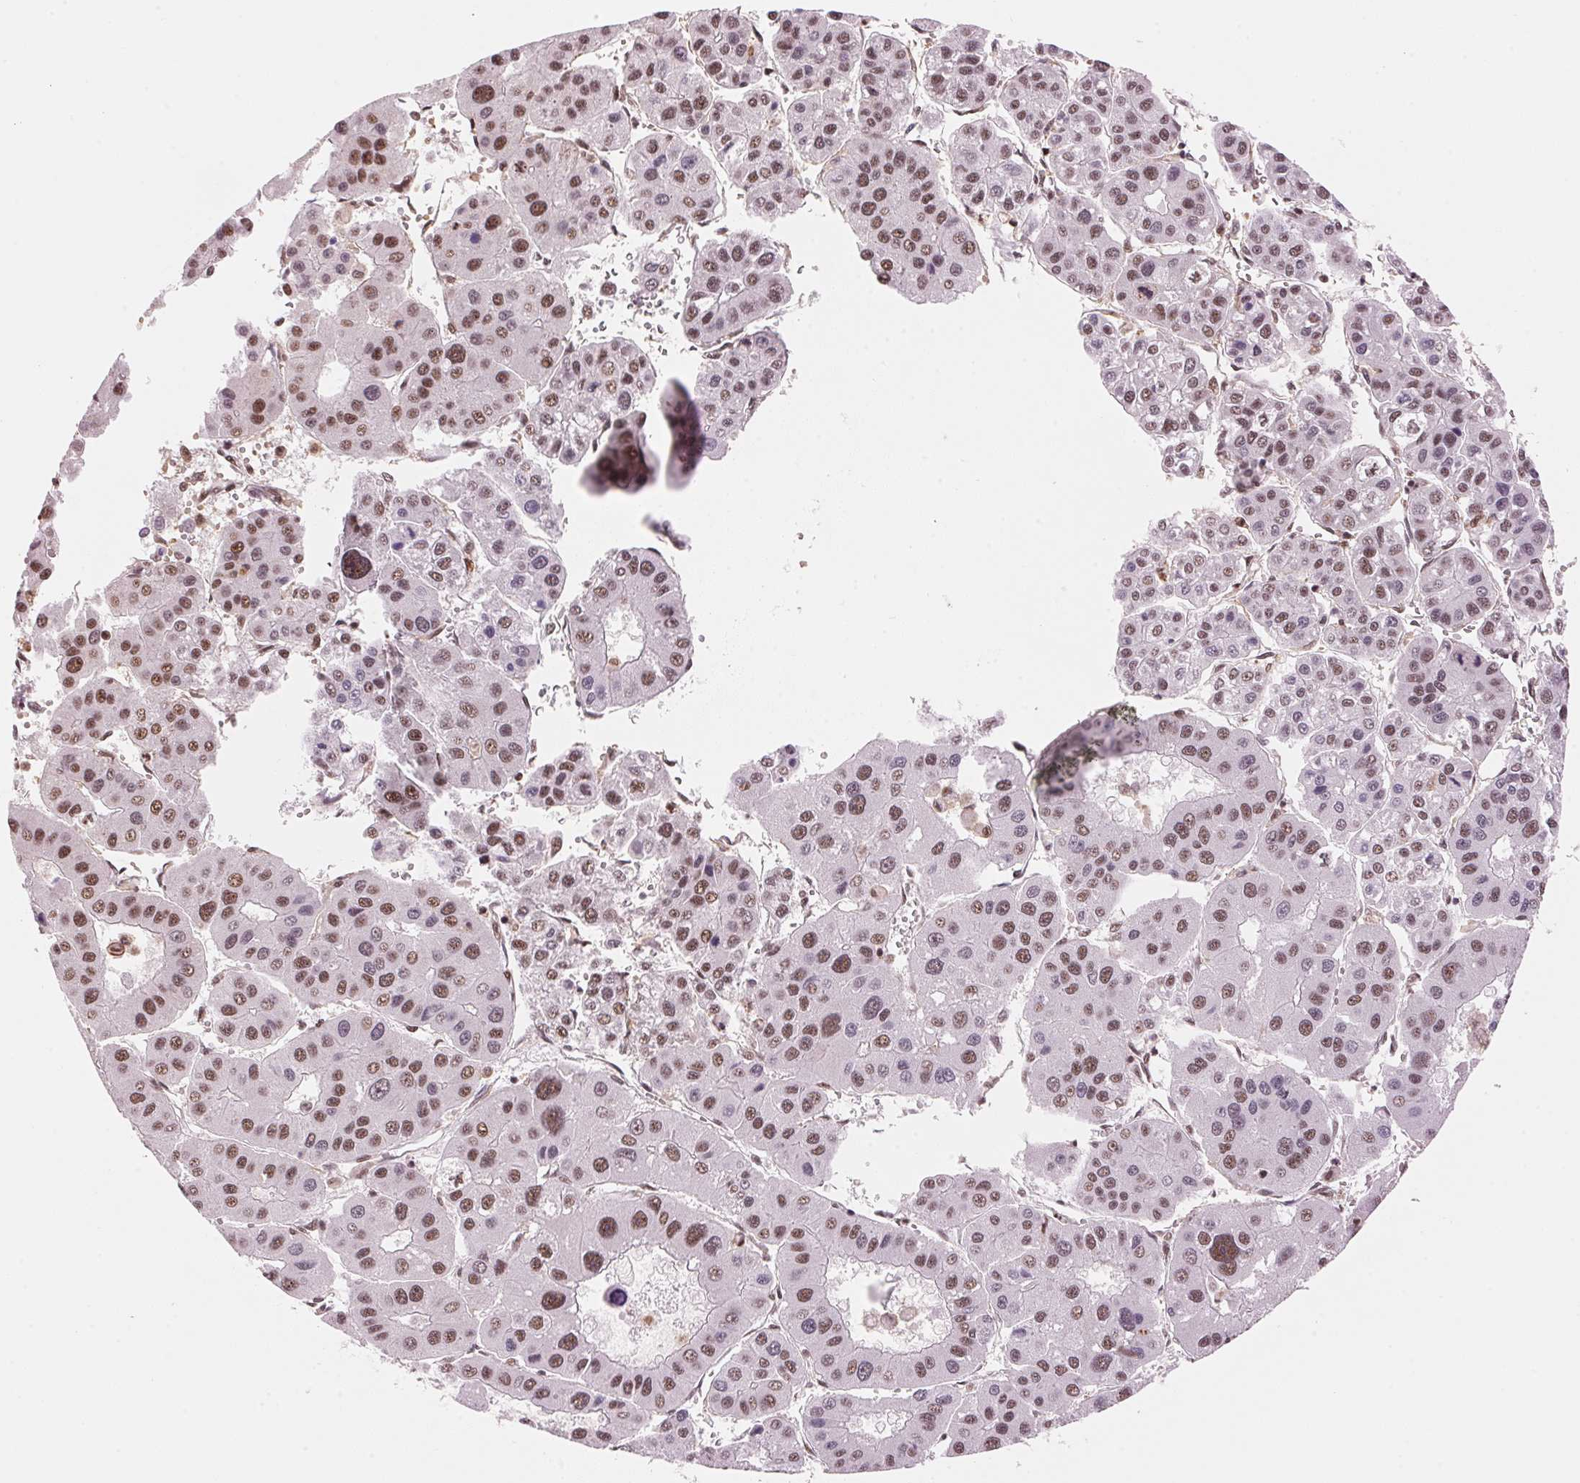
{"staining": {"intensity": "moderate", "quantity": "25%-75%", "location": "nuclear"}, "tissue": "liver cancer", "cell_type": "Tumor cells", "image_type": "cancer", "snomed": [{"axis": "morphology", "description": "Carcinoma, Hepatocellular, NOS"}, {"axis": "topography", "description": "Liver"}], "caption": "Tumor cells reveal medium levels of moderate nuclear expression in approximately 25%-75% of cells in liver hepatocellular carcinoma.", "gene": "HNRNPDL", "patient": {"sex": "male", "age": 73}}